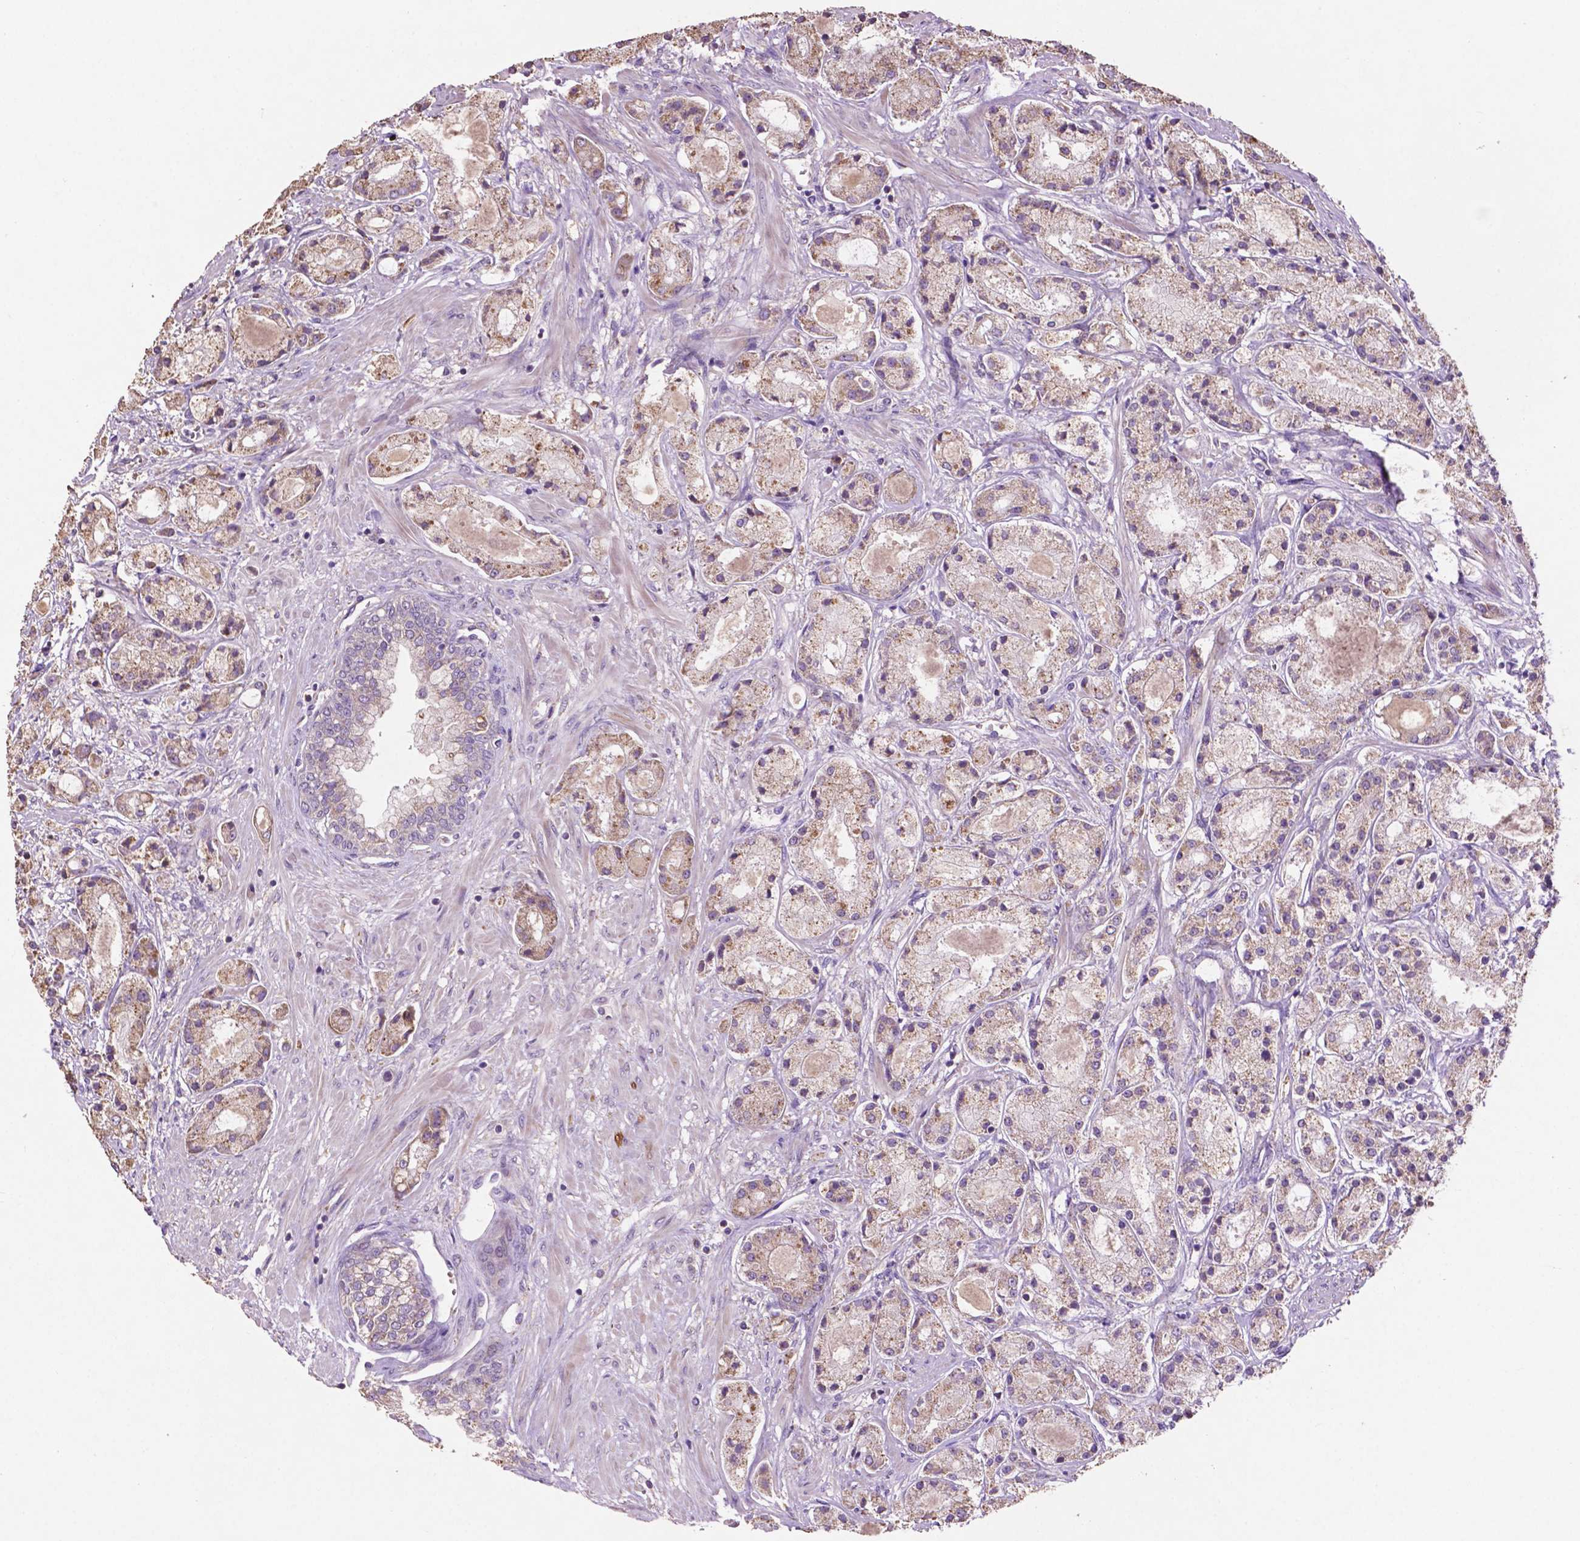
{"staining": {"intensity": "weak", "quantity": "25%-75%", "location": "cytoplasmic/membranous"}, "tissue": "prostate cancer", "cell_type": "Tumor cells", "image_type": "cancer", "snomed": [{"axis": "morphology", "description": "Adenocarcinoma, High grade"}, {"axis": "topography", "description": "Prostate"}], "caption": "IHC of human adenocarcinoma (high-grade) (prostate) displays low levels of weak cytoplasmic/membranous expression in about 25%-75% of tumor cells.", "gene": "MBTPS1", "patient": {"sex": "male", "age": 67}}